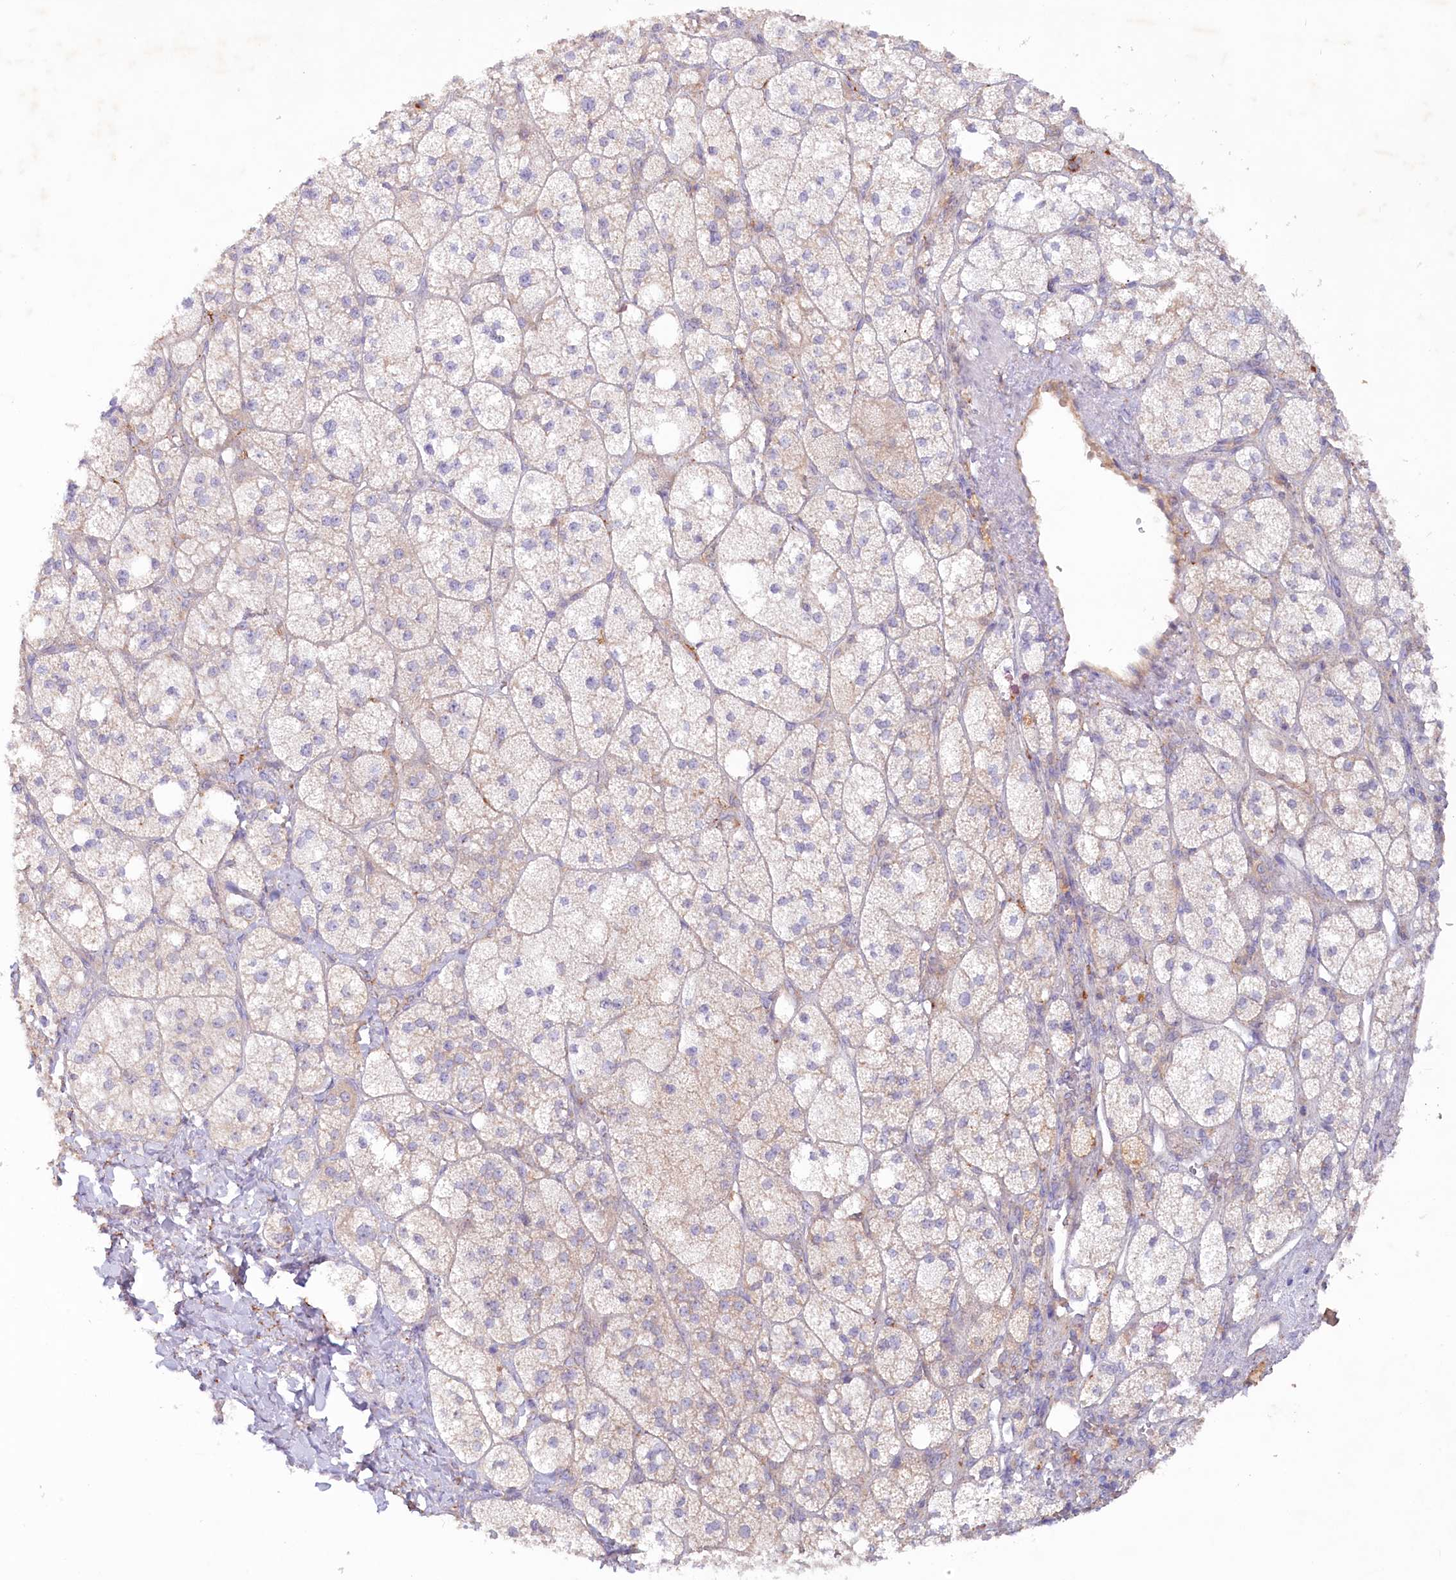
{"staining": {"intensity": "weak", "quantity": "<25%", "location": "cytoplasmic/membranous"}, "tissue": "adrenal gland", "cell_type": "Glandular cells", "image_type": "normal", "snomed": [{"axis": "morphology", "description": "Normal tissue, NOS"}, {"axis": "topography", "description": "Adrenal gland"}], "caption": "Glandular cells show no significant protein staining in normal adrenal gland. (DAB immunohistochemistry visualized using brightfield microscopy, high magnification).", "gene": "TNIP1", "patient": {"sex": "male", "age": 61}}